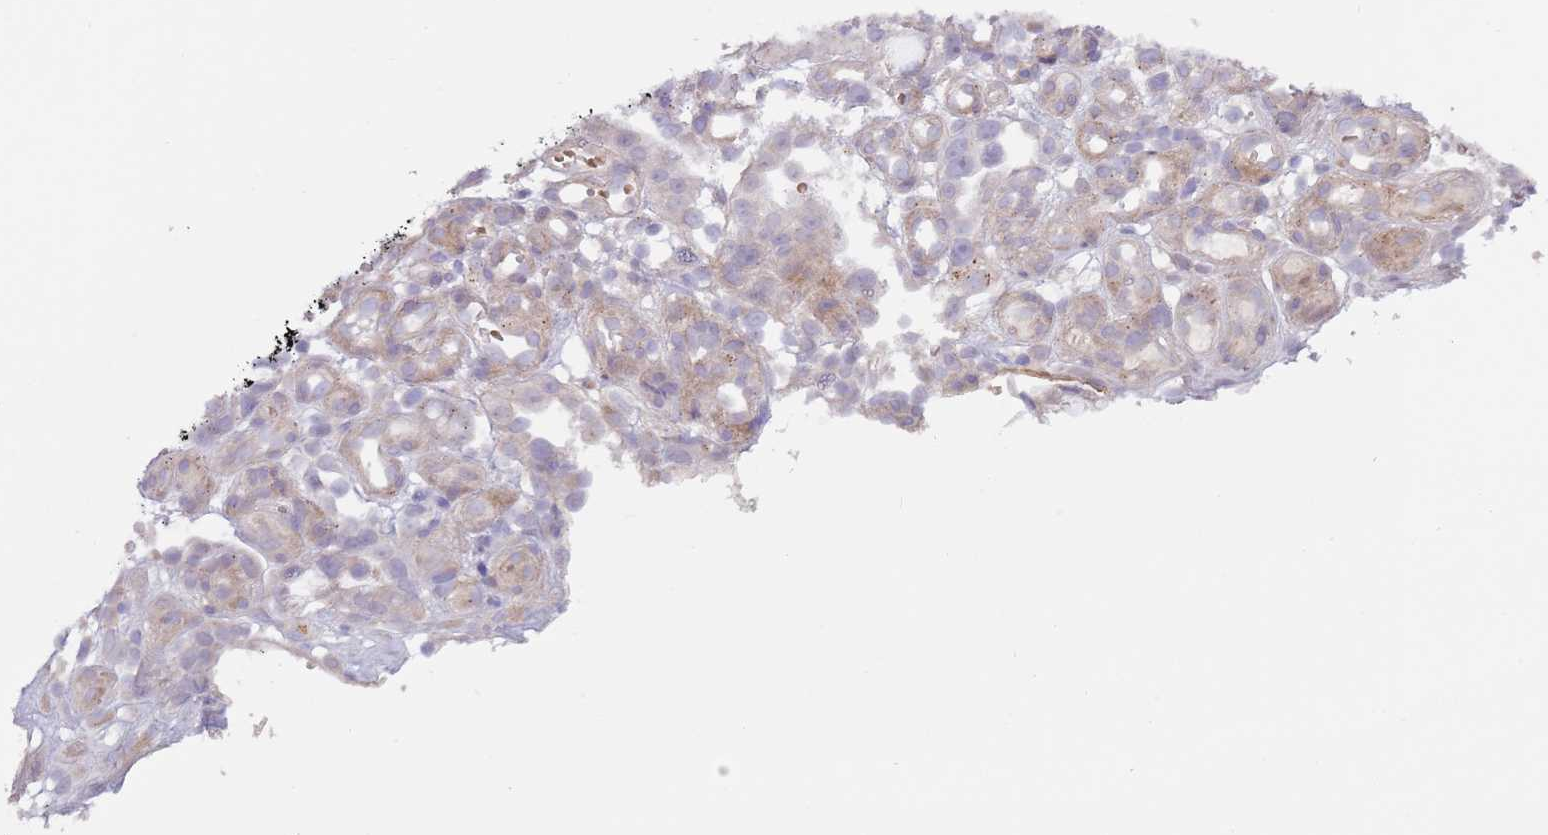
{"staining": {"intensity": "weak", "quantity": "<25%", "location": "cytoplasmic/membranous"}, "tissue": "stomach cancer", "cell_type": "Tumor cells", "image_type": "cancer", "snomed": [{"axis": "morphology", "description": "Adenocarcinoma, NOS"}, {"axis": "topography", "description": "Stomach"}], "caption": "Stomach adenocarcinoma stained for a protein using immunohistochemistry (IHC) displays no positivity tumor cells.", "gene": "TINAGL1", "patient": {"sex": "male", "age": 55}}